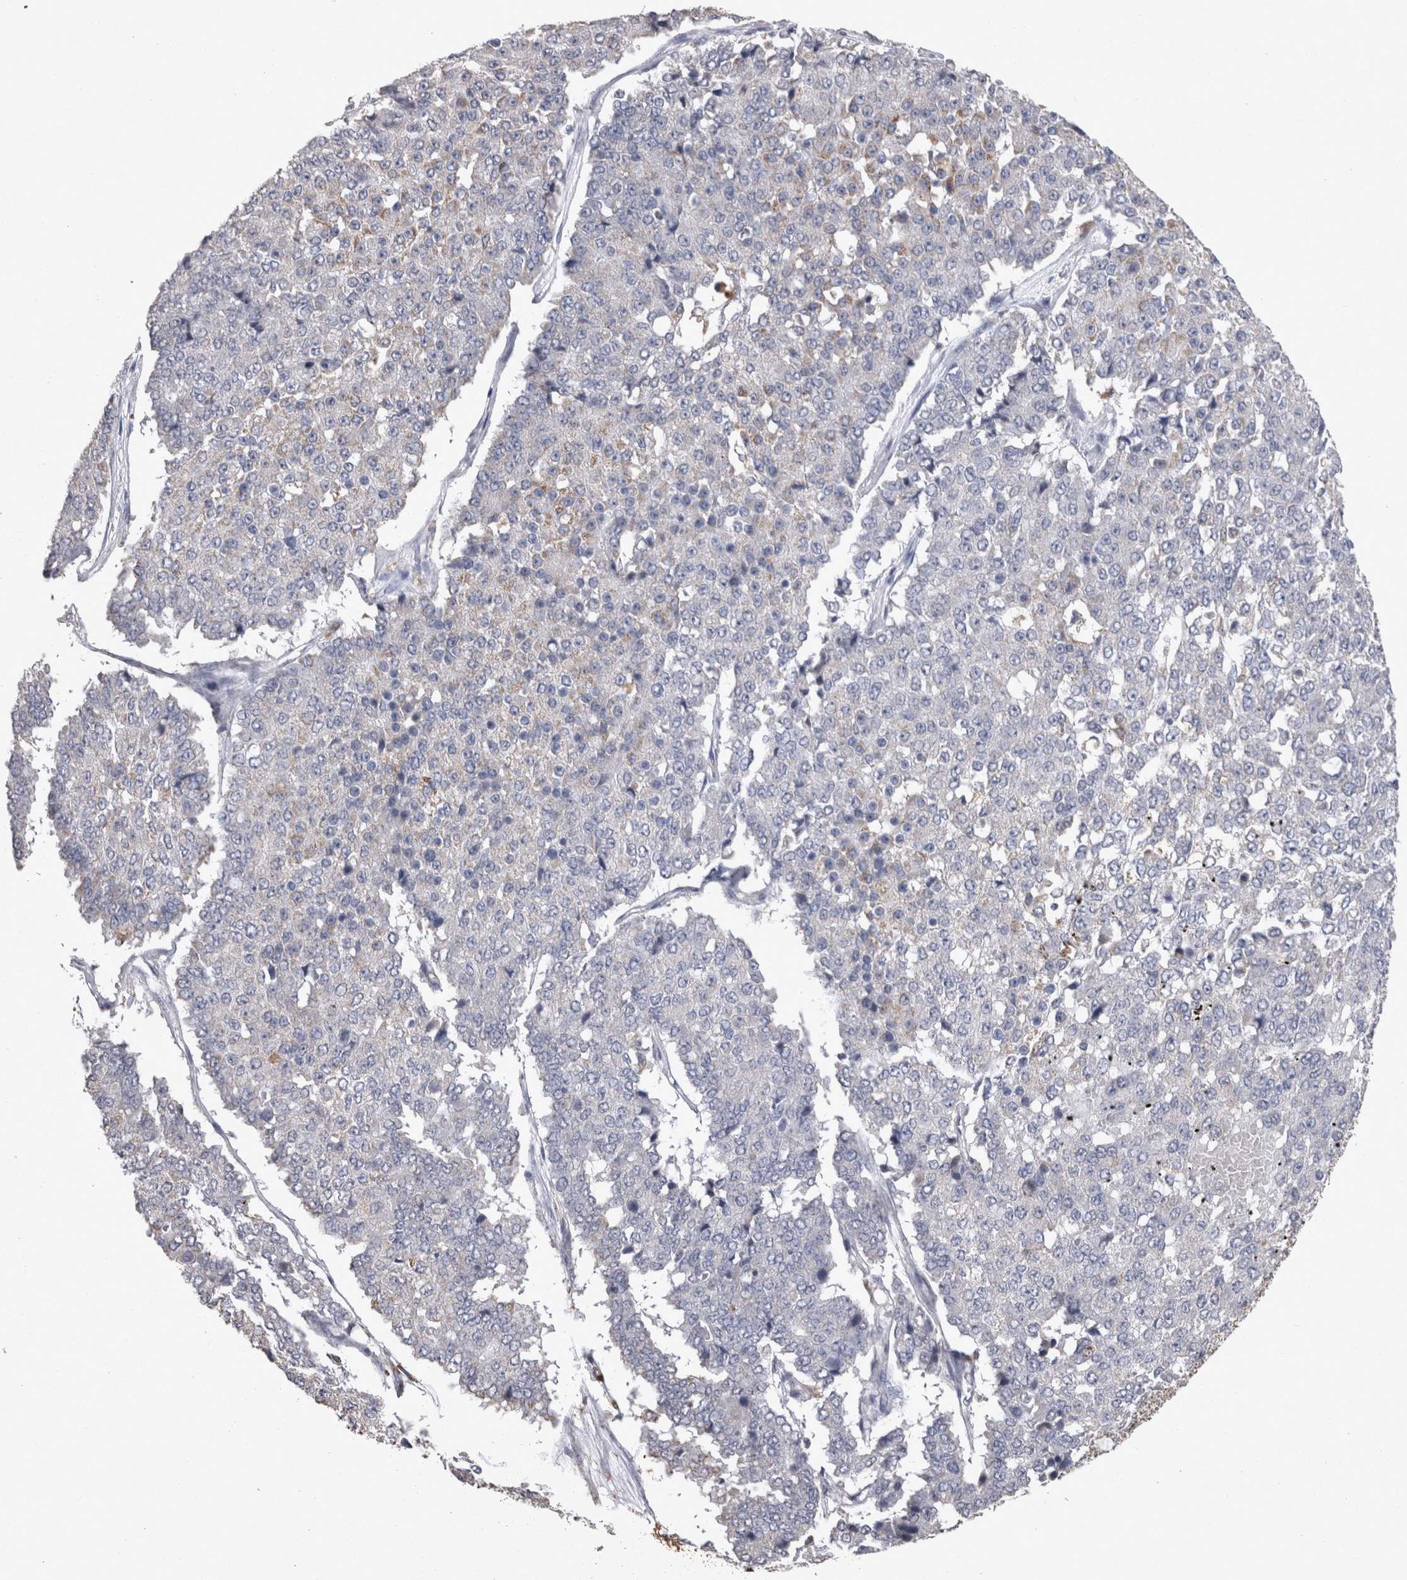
{"staining": {"intensity": "negative", "quantity": "none", "location": "none"}, "tissue": "pancreatic cancer", "cell_type": "Tumor cells", "image_type": "cancer", "snomed": [{"axis": "morphology", "description": "Adenocarcinoma, NOS"}, {"axis": "topography", "description": "Pancreas"}], "caption": "Pancreatic cancer (adenocarcinoma) was stained to show a protein in brown. There is no significant staining in tumor cells.", "gene": "DKK3", "patient": {"sex": "male", "age": 50}}